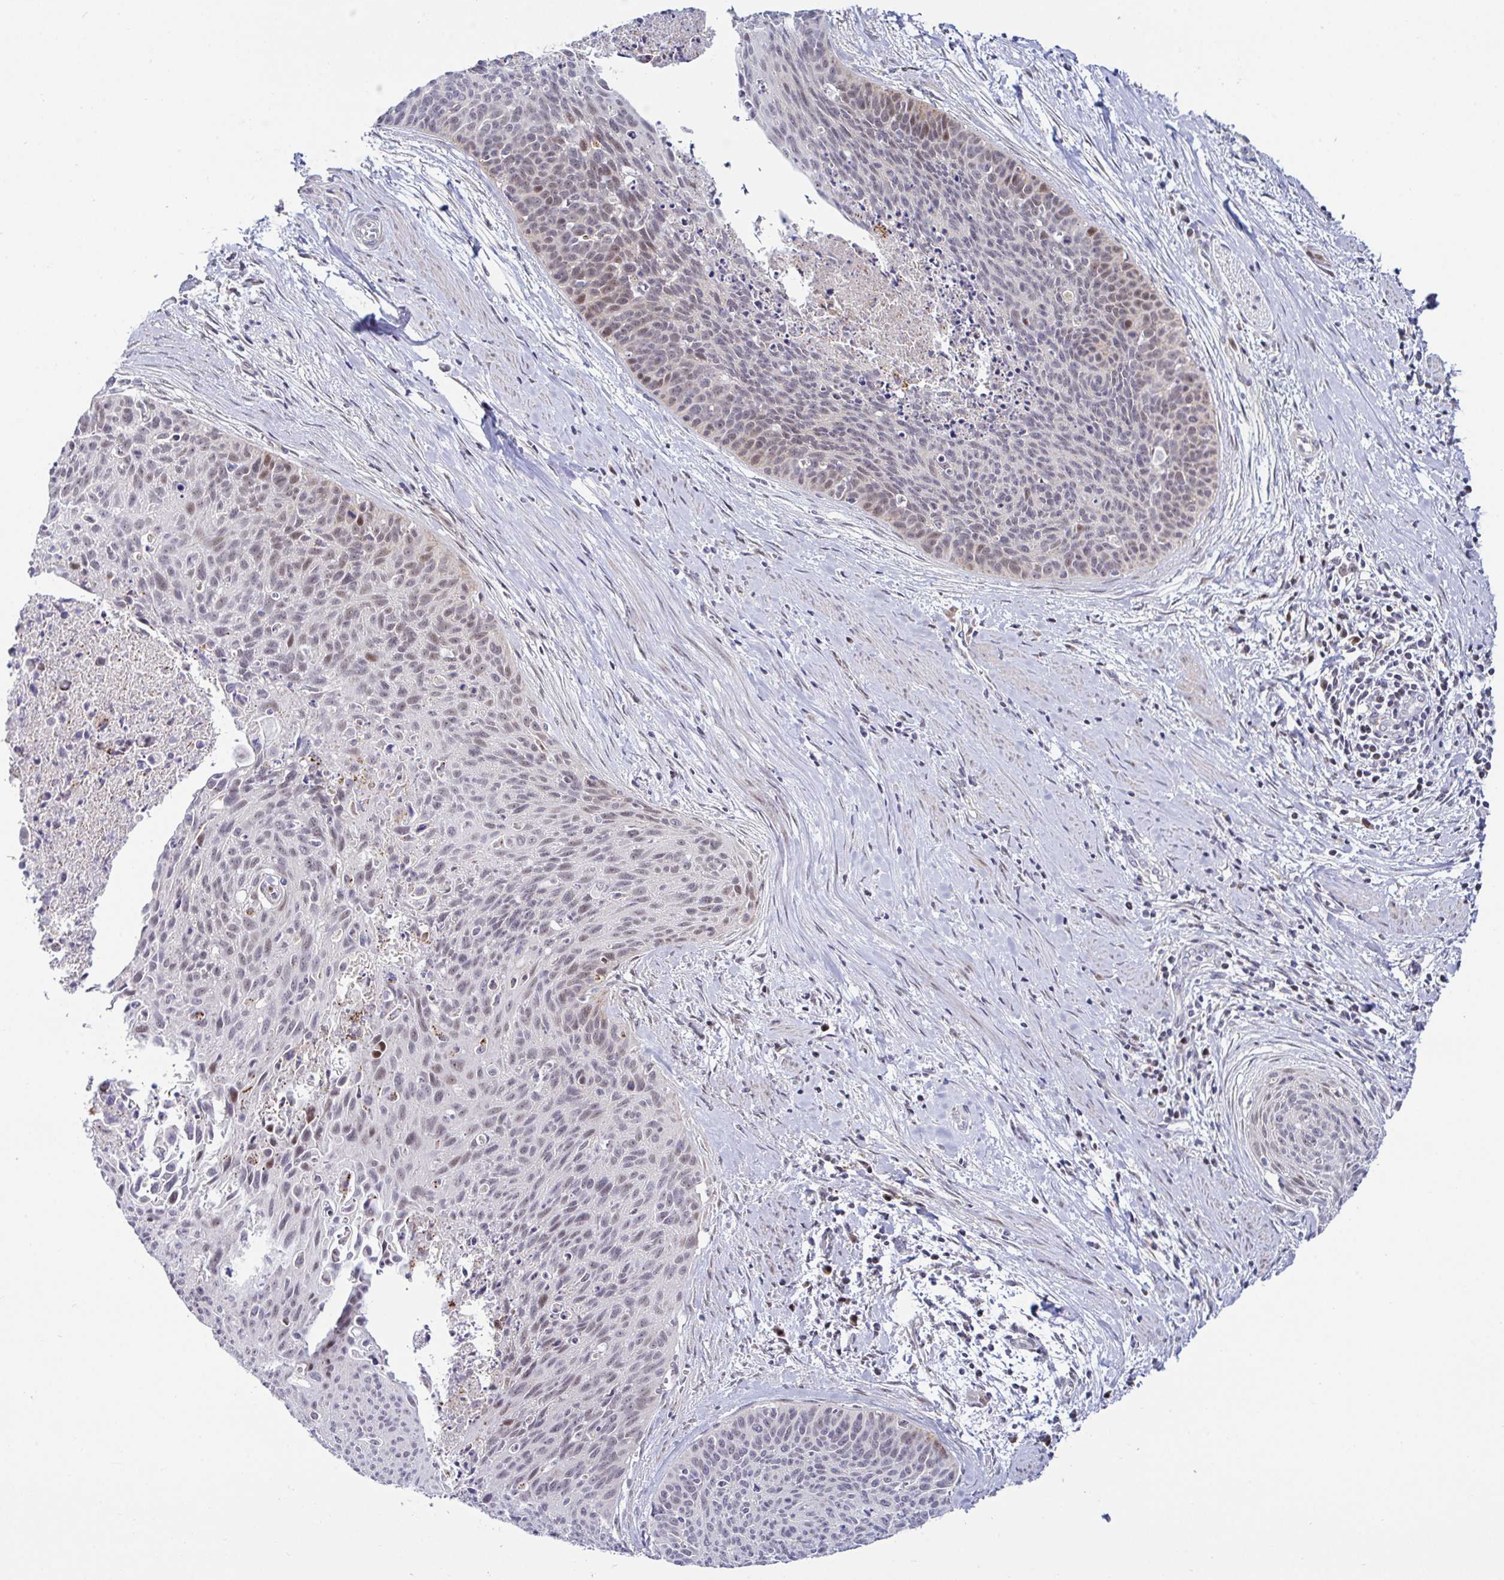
{"staining": {"intensity": "weak", "quantity": "25%-75%", "location": "nuclear"}, "tissue": "cervical cancer", "cell_type": "Tumor cells", "image_type": "cancer", "snomed": [{"axis": "morphology", "description": "Squamous cell carcinoma, NOS"}, {"axis": "topography", "description": "Cervix"}], "caption": "The image shows immunohistochemical staining of cervical cancer (squamous cell carcinoma). There is weak nuclear expression is present in approximately 25%-75% of tumor cells.", "gene": "DZIP1", "patient": {"sex": "female", "age": 55}}